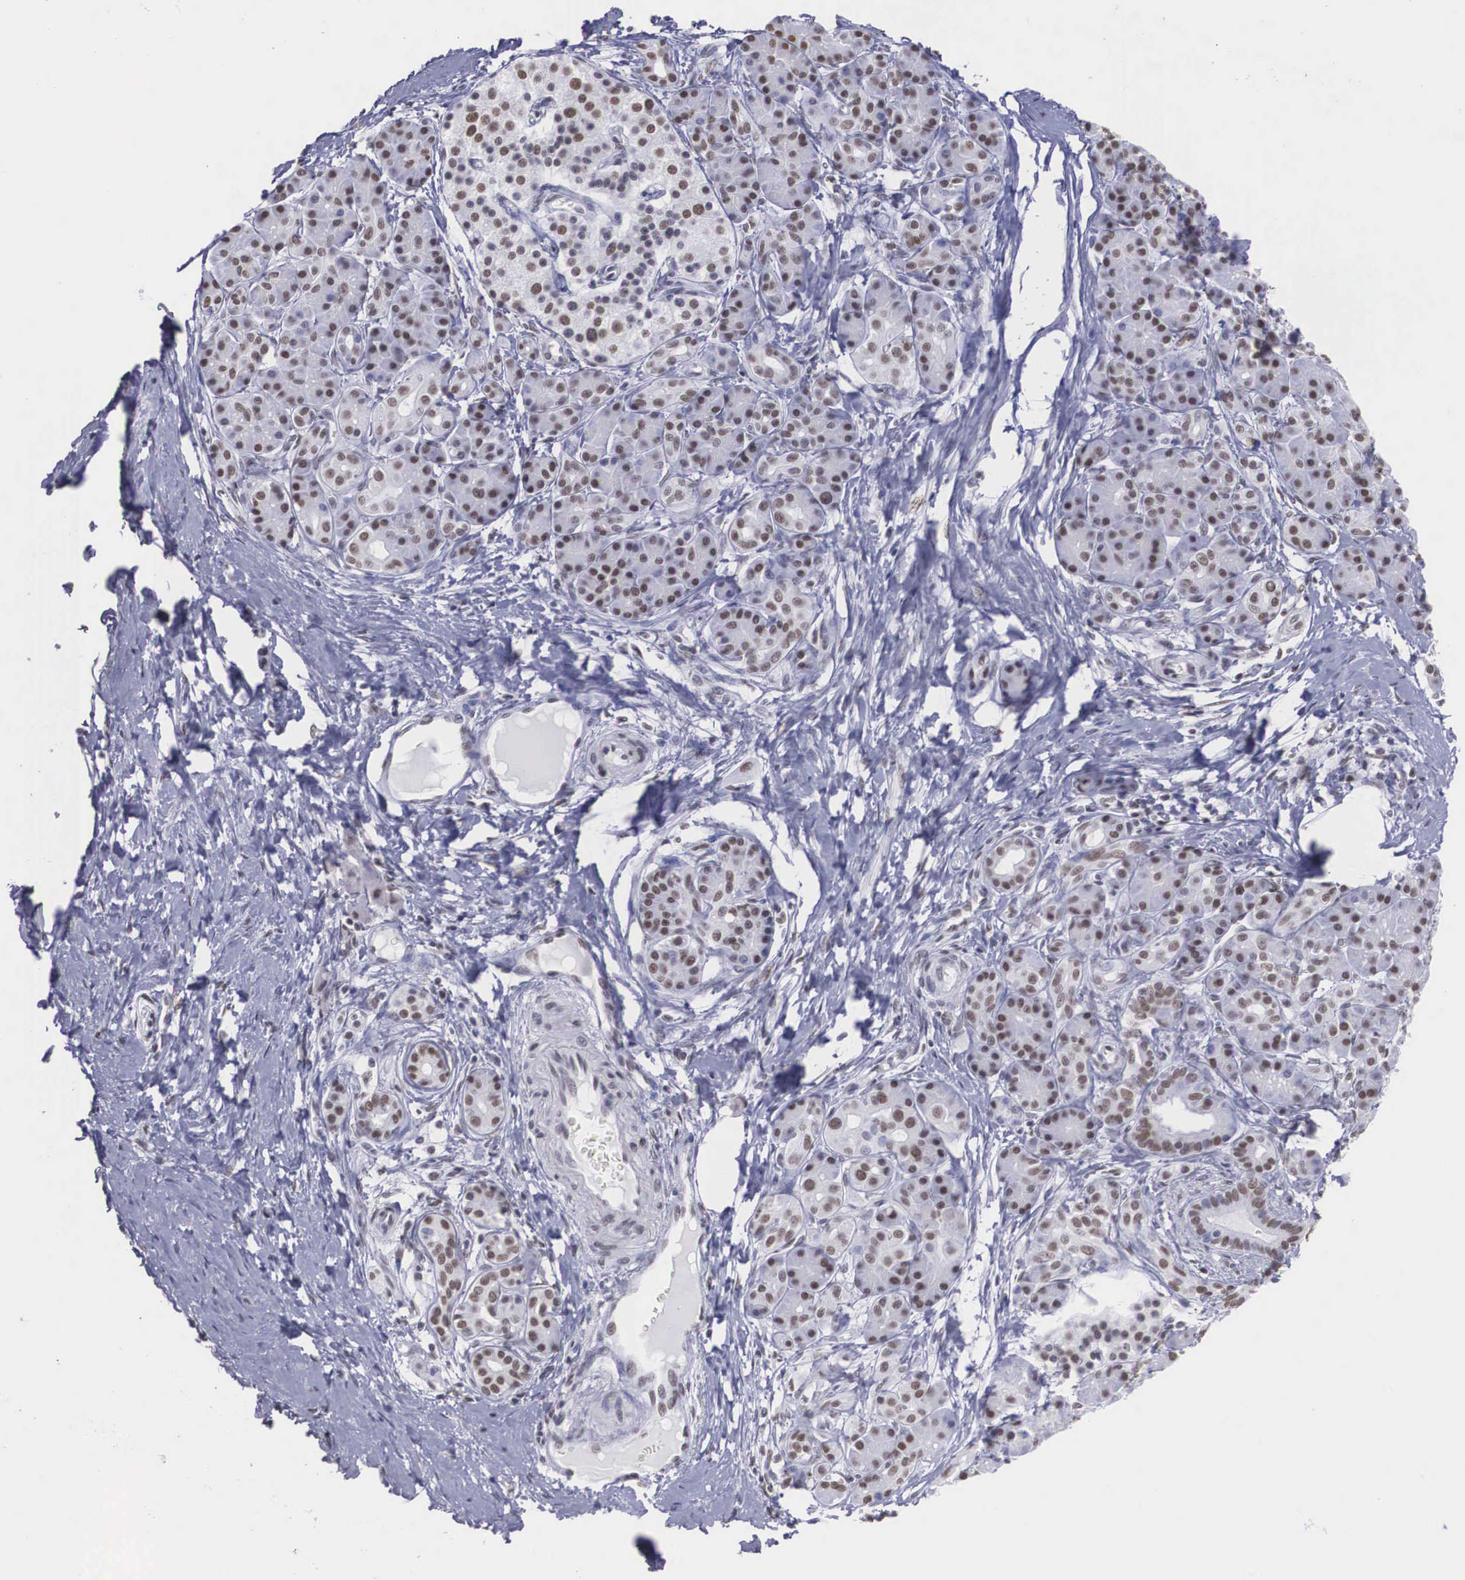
{"staining": {"intensity": "weak", "quantity": "25%-75%", "location": "nuclear"}, "tissue": "pancreatic cancer", "cell_type": "Tumor cells", "image_type": "cancer", "snomed": [{"axis": "morphology", "description": "Adenocarcinoma, NOS"}, {"axis": "topography", "description": "Pancreas"}], "caption": "Immunohistochemical staining of human adenocarcinoma (pancreatic) demonstrates weak nuclear protein staining in approximately 25%-75% of tumor cells.", "gene": "CSTF2", "patient": {"sex": "female", "age": 66}}